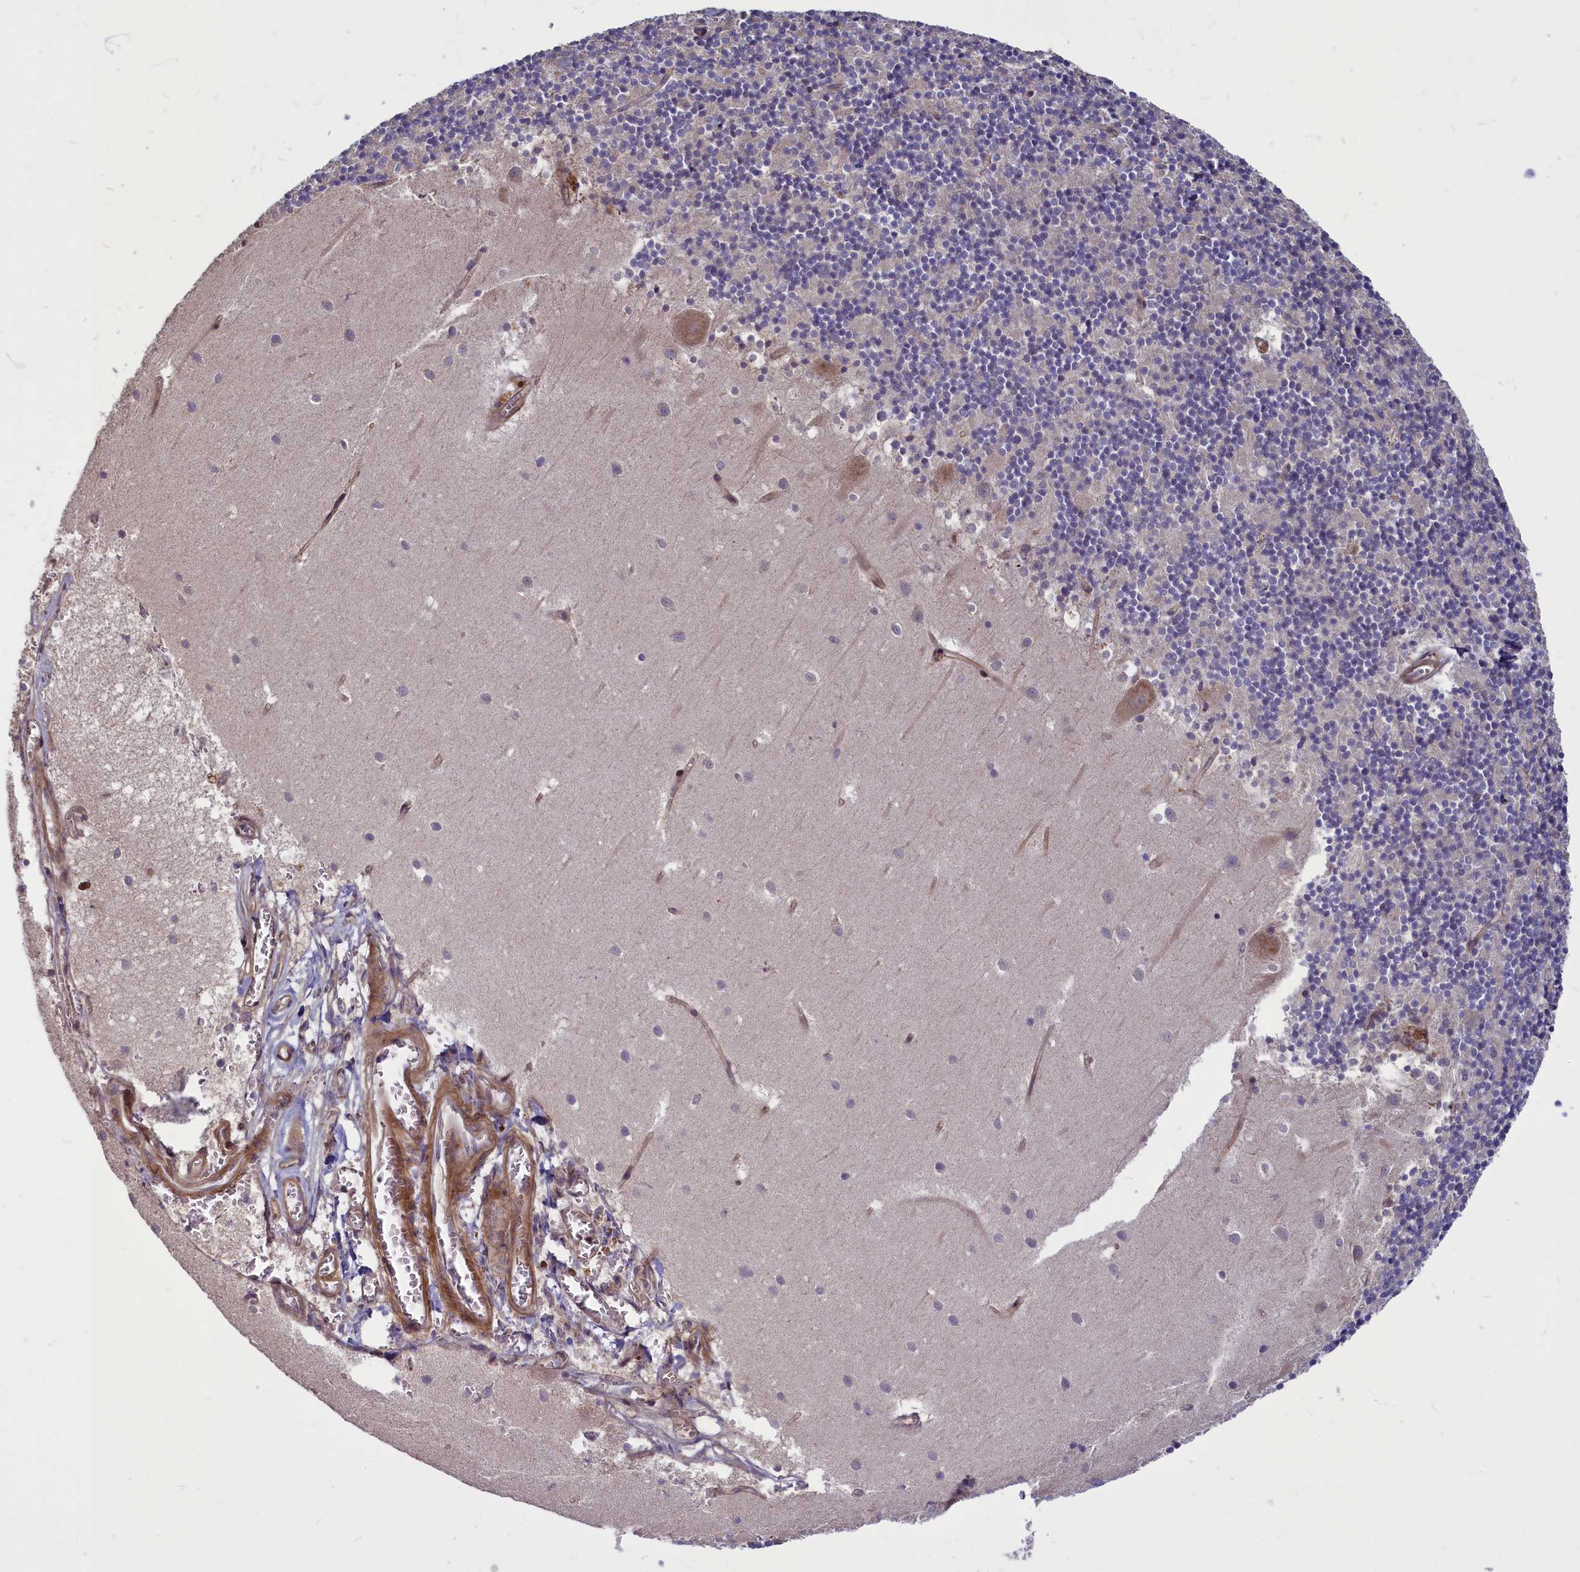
{"staining": {"intensity": "negative", "quantity": "none", "location": "none"}, "tissue": "cerebellum", "cell_type": "Cells in granular layer", "image_type": "normal", "snomed": [{"axis": "morphology", "description": "Normal tissue, NOS"}, {"axis": "topography", "description": "Cerebellum"}], "caption": "Cells in granular layer are negative for brown protein staining in normal cerebellum. Brightfield microscopy of IHC stained with DAB (brown) and hematoxylin (blue), captured at high magnification.", "gene": "ENSG00000274944", "patient": {"sex": "male", "age": 54}}